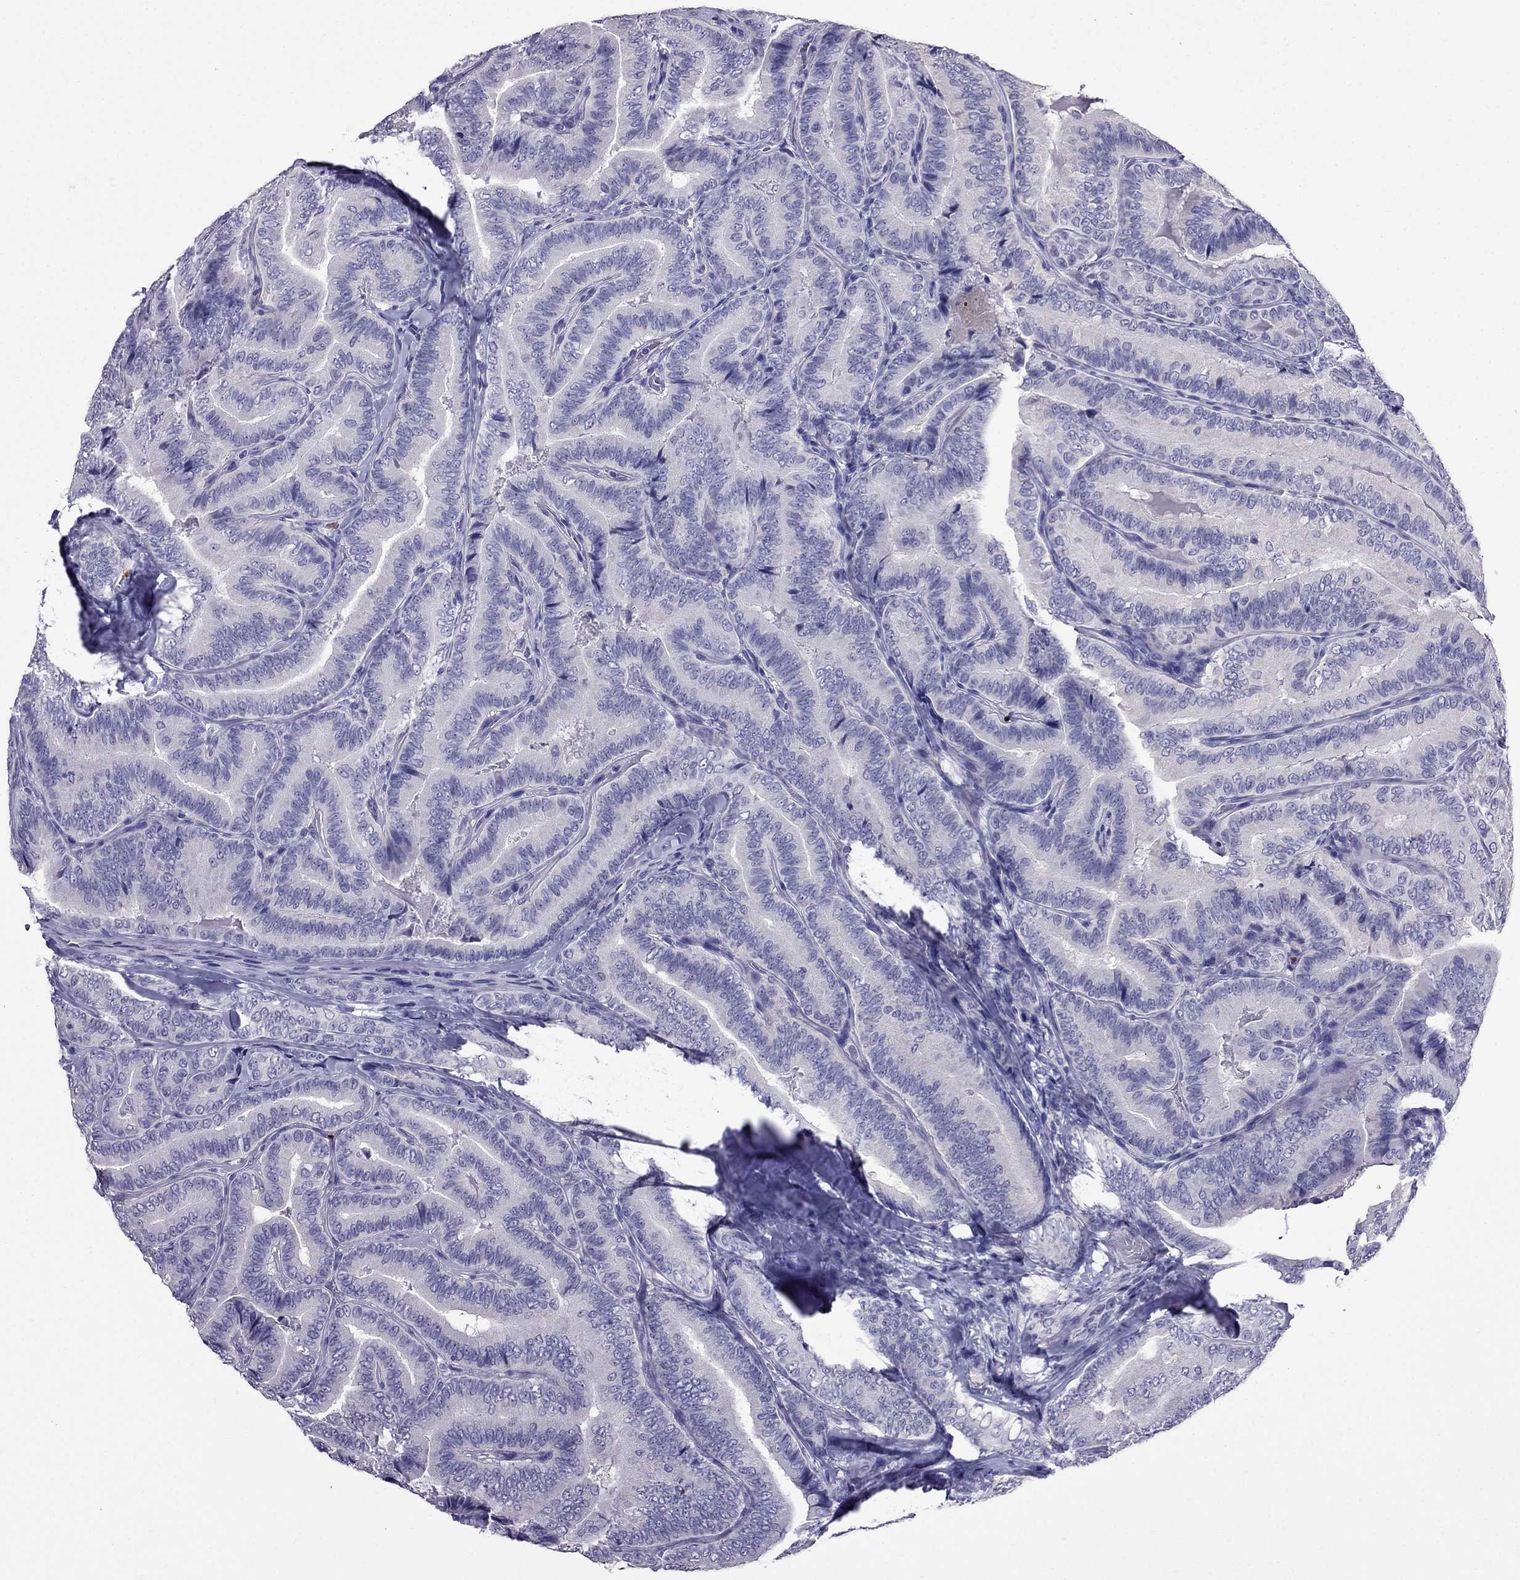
{"staining": {"intensity": "negative", "quantity": "none", "location": "none"}, "tissue": "thyroid cancer", "cell_type": "Tumor cells", "image_type": "cancer", "snomed": [{"axis": "morphology", "description": "Papillary adenocarcinoma, NOS"}, {"axis": "topography", "description": "Thyroid gland"}], "caption": "IHC of human thyroid cancer (papillary adenocarcinoma) reveals no positivity in tumor cells.", "gene": "OLFM4", "patient": {"sex": "male", "age": 61}}